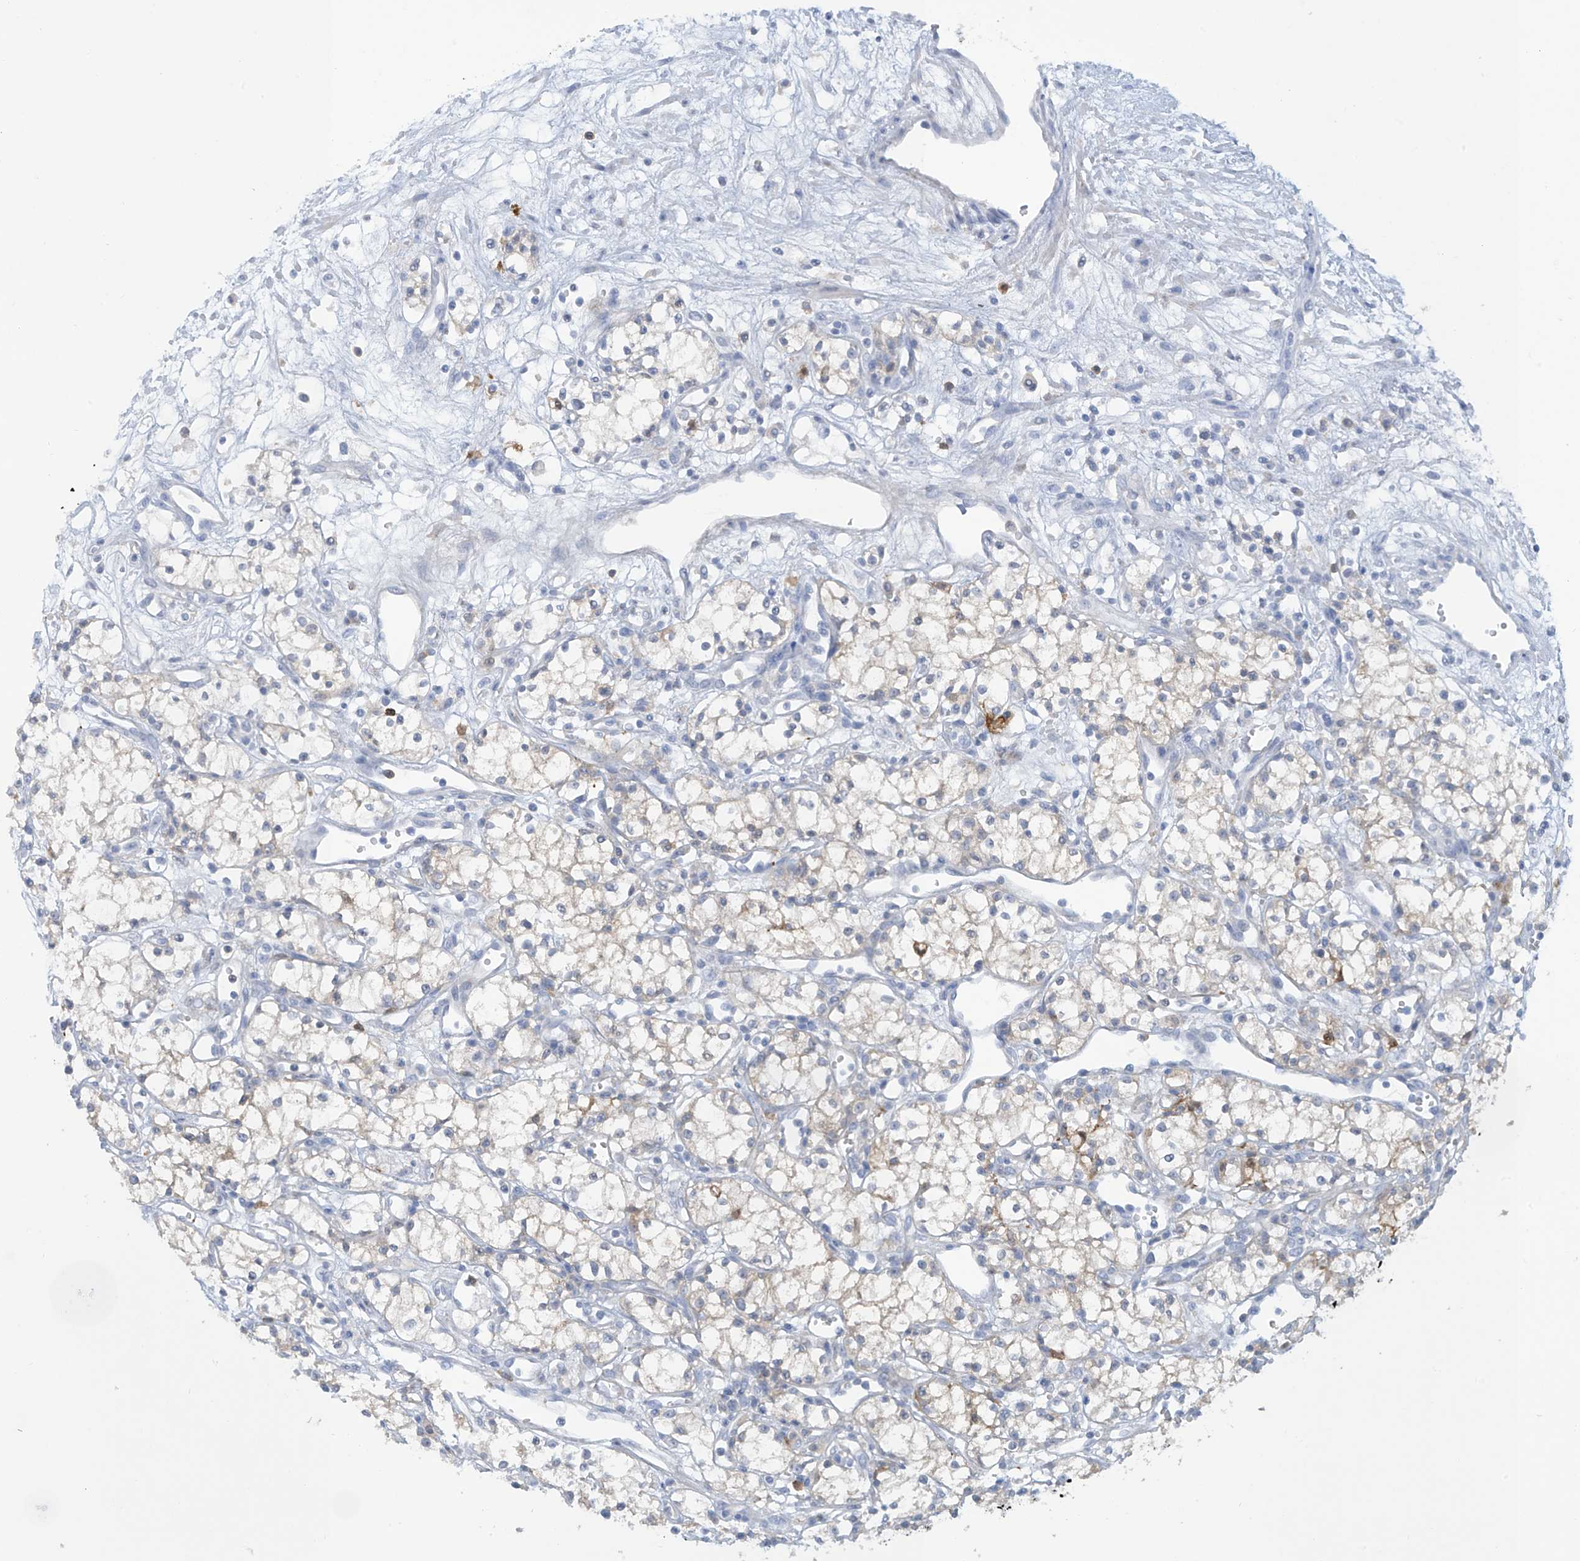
{"staining": {"intensity": "negative", "quantity": "none", "location": "none"}, "tissue": "renal cancer", "cell_type": "Tumor cells", "image_type": "cancer", "snomed": [{"axis": "morphology", "description": "Adenocarcinoma, NOS"}, {"axis": "topography", "description": "Kidney"}], "caption": "Immunohistochemistry micrograph of neoplastic tissue: human adenocarcinoma (renal) stained with DAB (3,3'-diaminobenzidine) shows no significant protein expression in tumor cells. (Brightfield microscopy of DAB (3,3'-diaminobenzidine) immunohistochemistry (IHC) at high magnification).", "gene": "TRMT2B", "patient": {"sex": "male", "age": 59}}